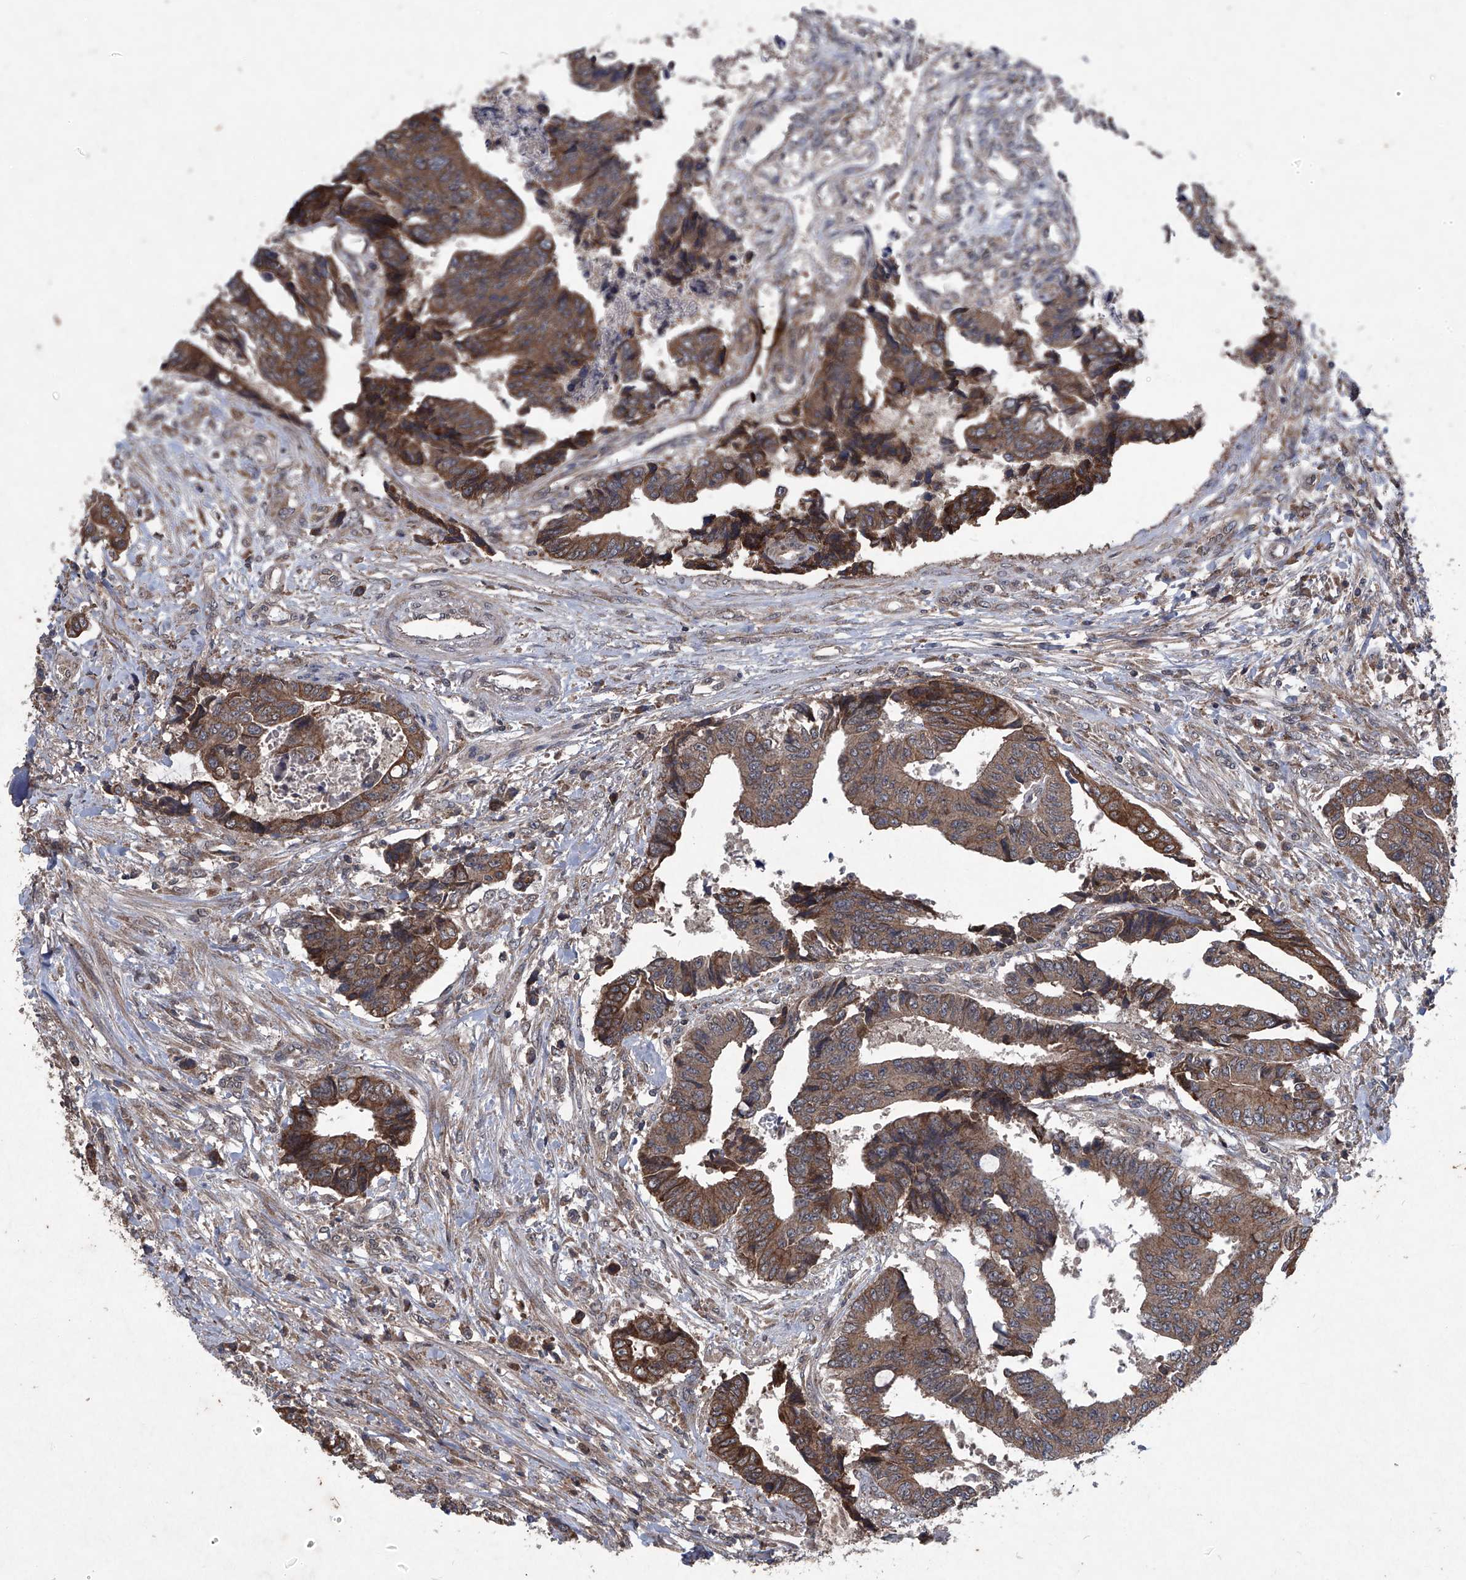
{"staining": {"intensity": "moderate", "quantity": ">75%", "location": "cytoplasmic/membranous"}, "tissue": "colorectal cancer", "cell_type": "Tumor cells", "image_type": "cancer", "snomed": [{"axis": "morphology", "description": "Adenocarcinoma, NOS"}, {"axis": "topography", "description": "Rectum"}], "caption": "Human colorectal adenocarcinoma stained for a protein (brown) exhibits moderate cytoplasmic/membranous positive staining in about >75% of tumor cells.", "gene": "SUMF2", "patient": {"sex": "male", "age": 84}}